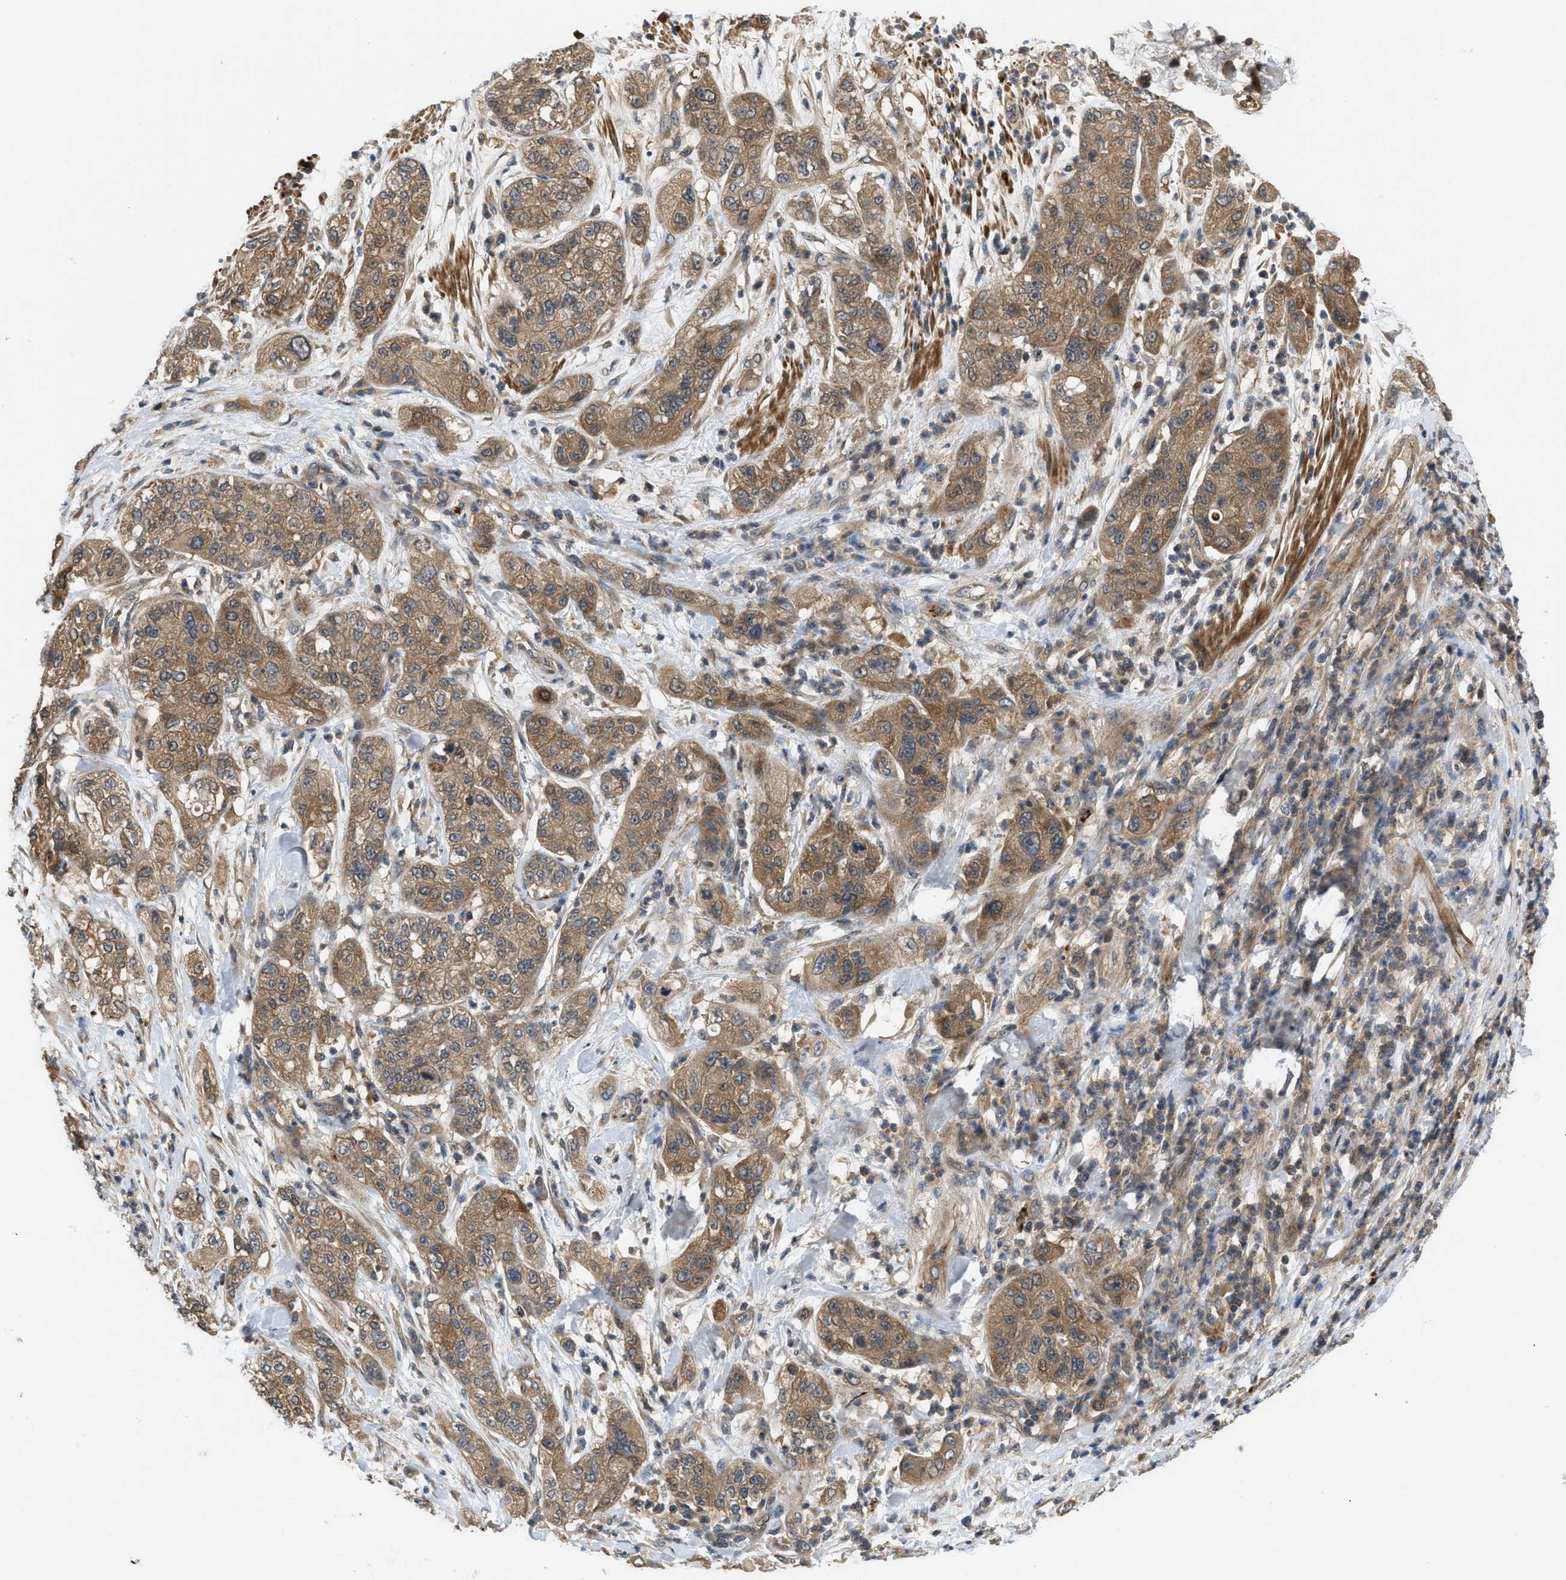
{"staining": {"intensity": "moderate", "quantity": ">75%", "location": "cytoplasmic/membranous"}, "tissue": "pancreatic cancer", "cell_type": "Tumor cells", "image_type": "cancer", "snomed": [{"axis": "morphology", "description": "Adenocarcinoma, NOS"}, {"axis": "topography", "description": "Pancreas"}], "caption": "Protein staining reveals moderate cytoplasmic/membranous staining in about >75% of tumor cells in pancreatic cancer (adenocarcinoma).", "gene": "GPR31", "patient": {"sex": "female", "age": 78}}